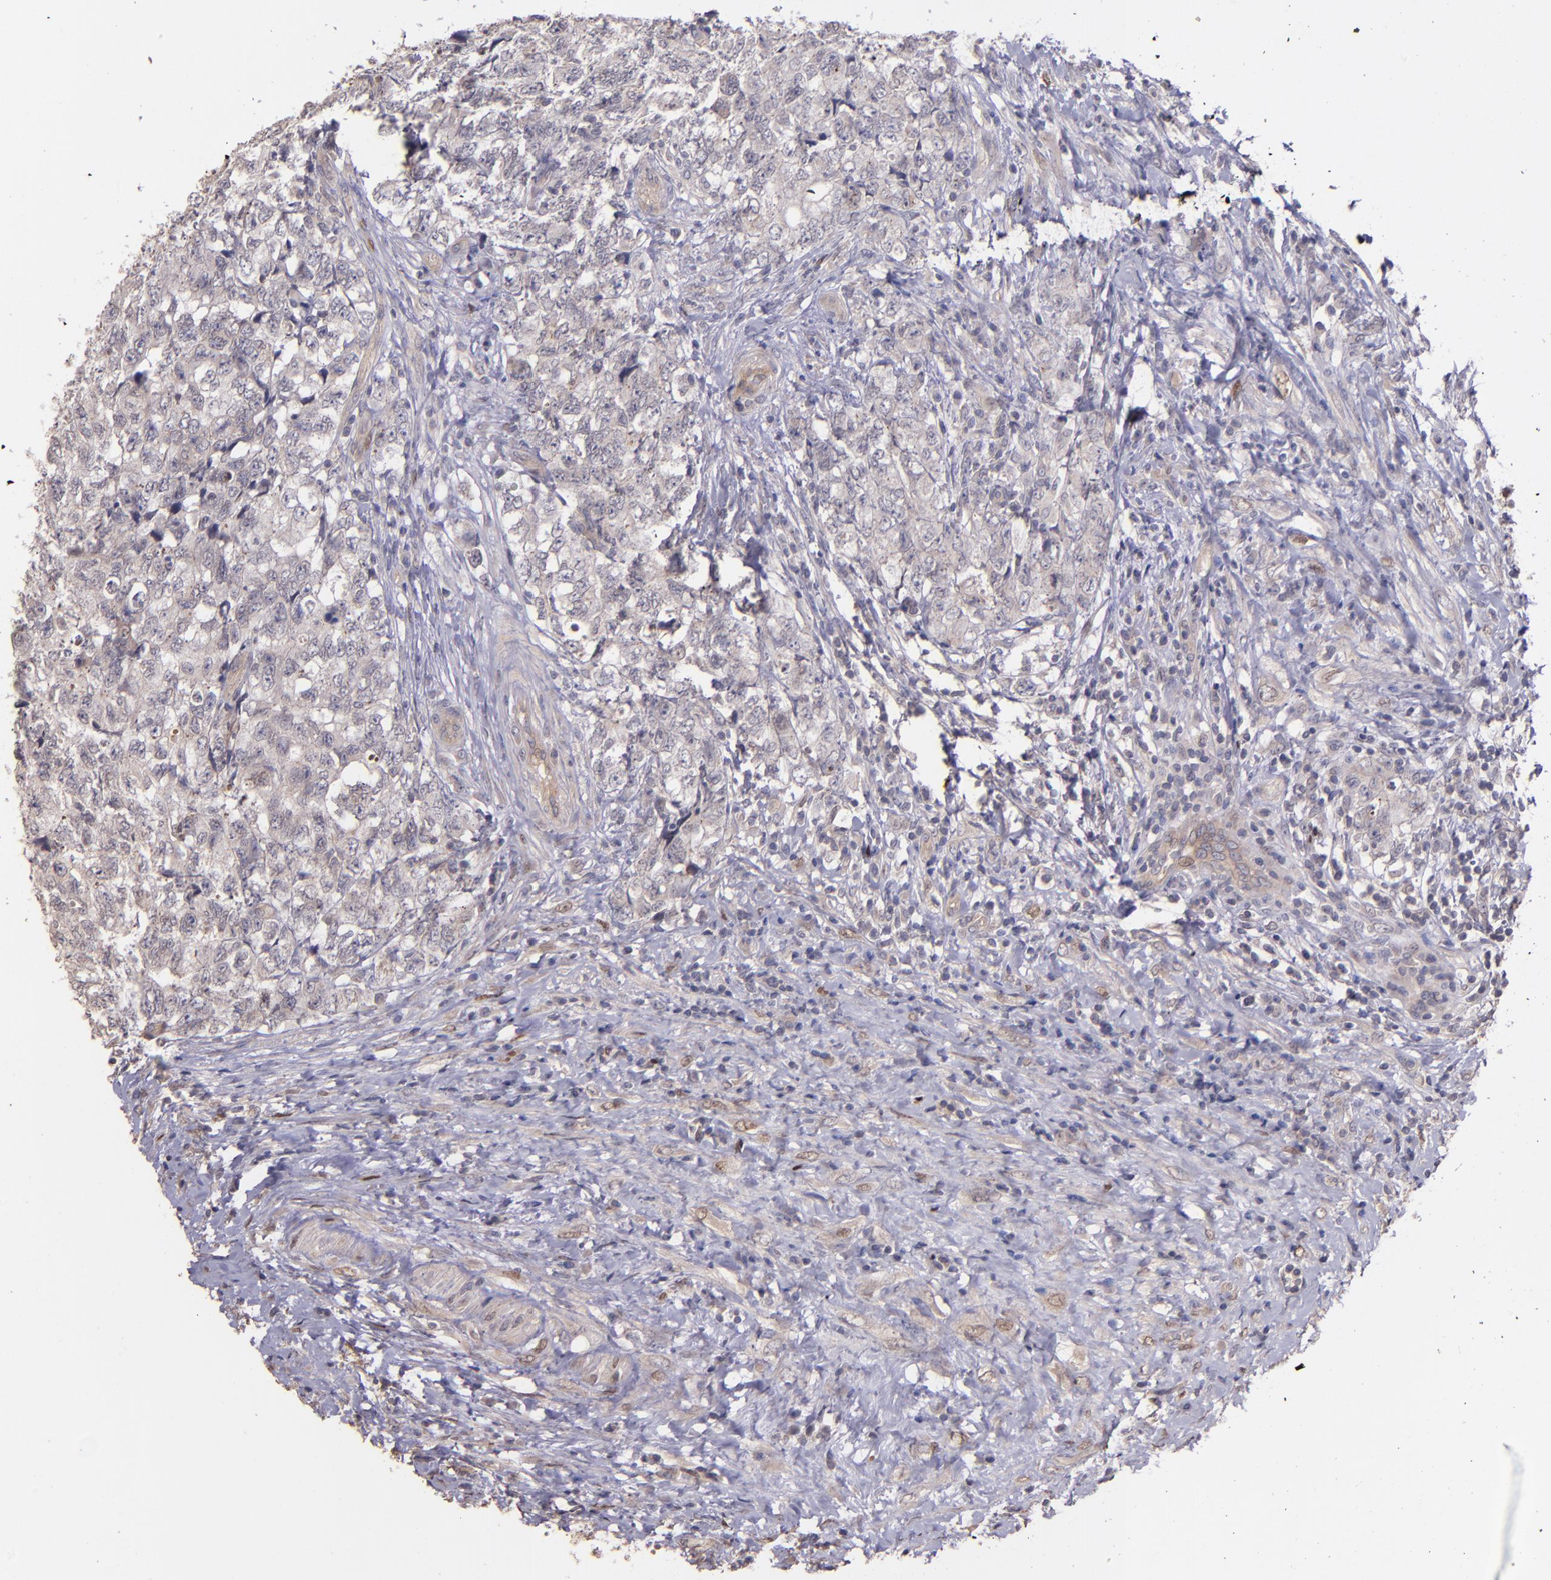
{"staining": {"intensity": "weak", "quantity": "<25%", "location": "cytoplasmic/membranous,nuclear"}, "tissue": "testis cancer", "cell_type": "Tumor cells", "image_type": "cancer", "snomed": [{"axis": "morphology", "description": "Carcinoma, Embryonal, NOS"}, {"axis": "topography", "description": "Testis"}], "caption": "An immunohistochemistry (IHC) micrograph of embryonal carcinoma (testis) is shown. There is no staining in tumor cells of embryonal carcinoma (testis). (IHC, brightfield microscopy, high magnification).", "gene": "NUP62CL", "patient": {"sex": "male", "age": 31}}